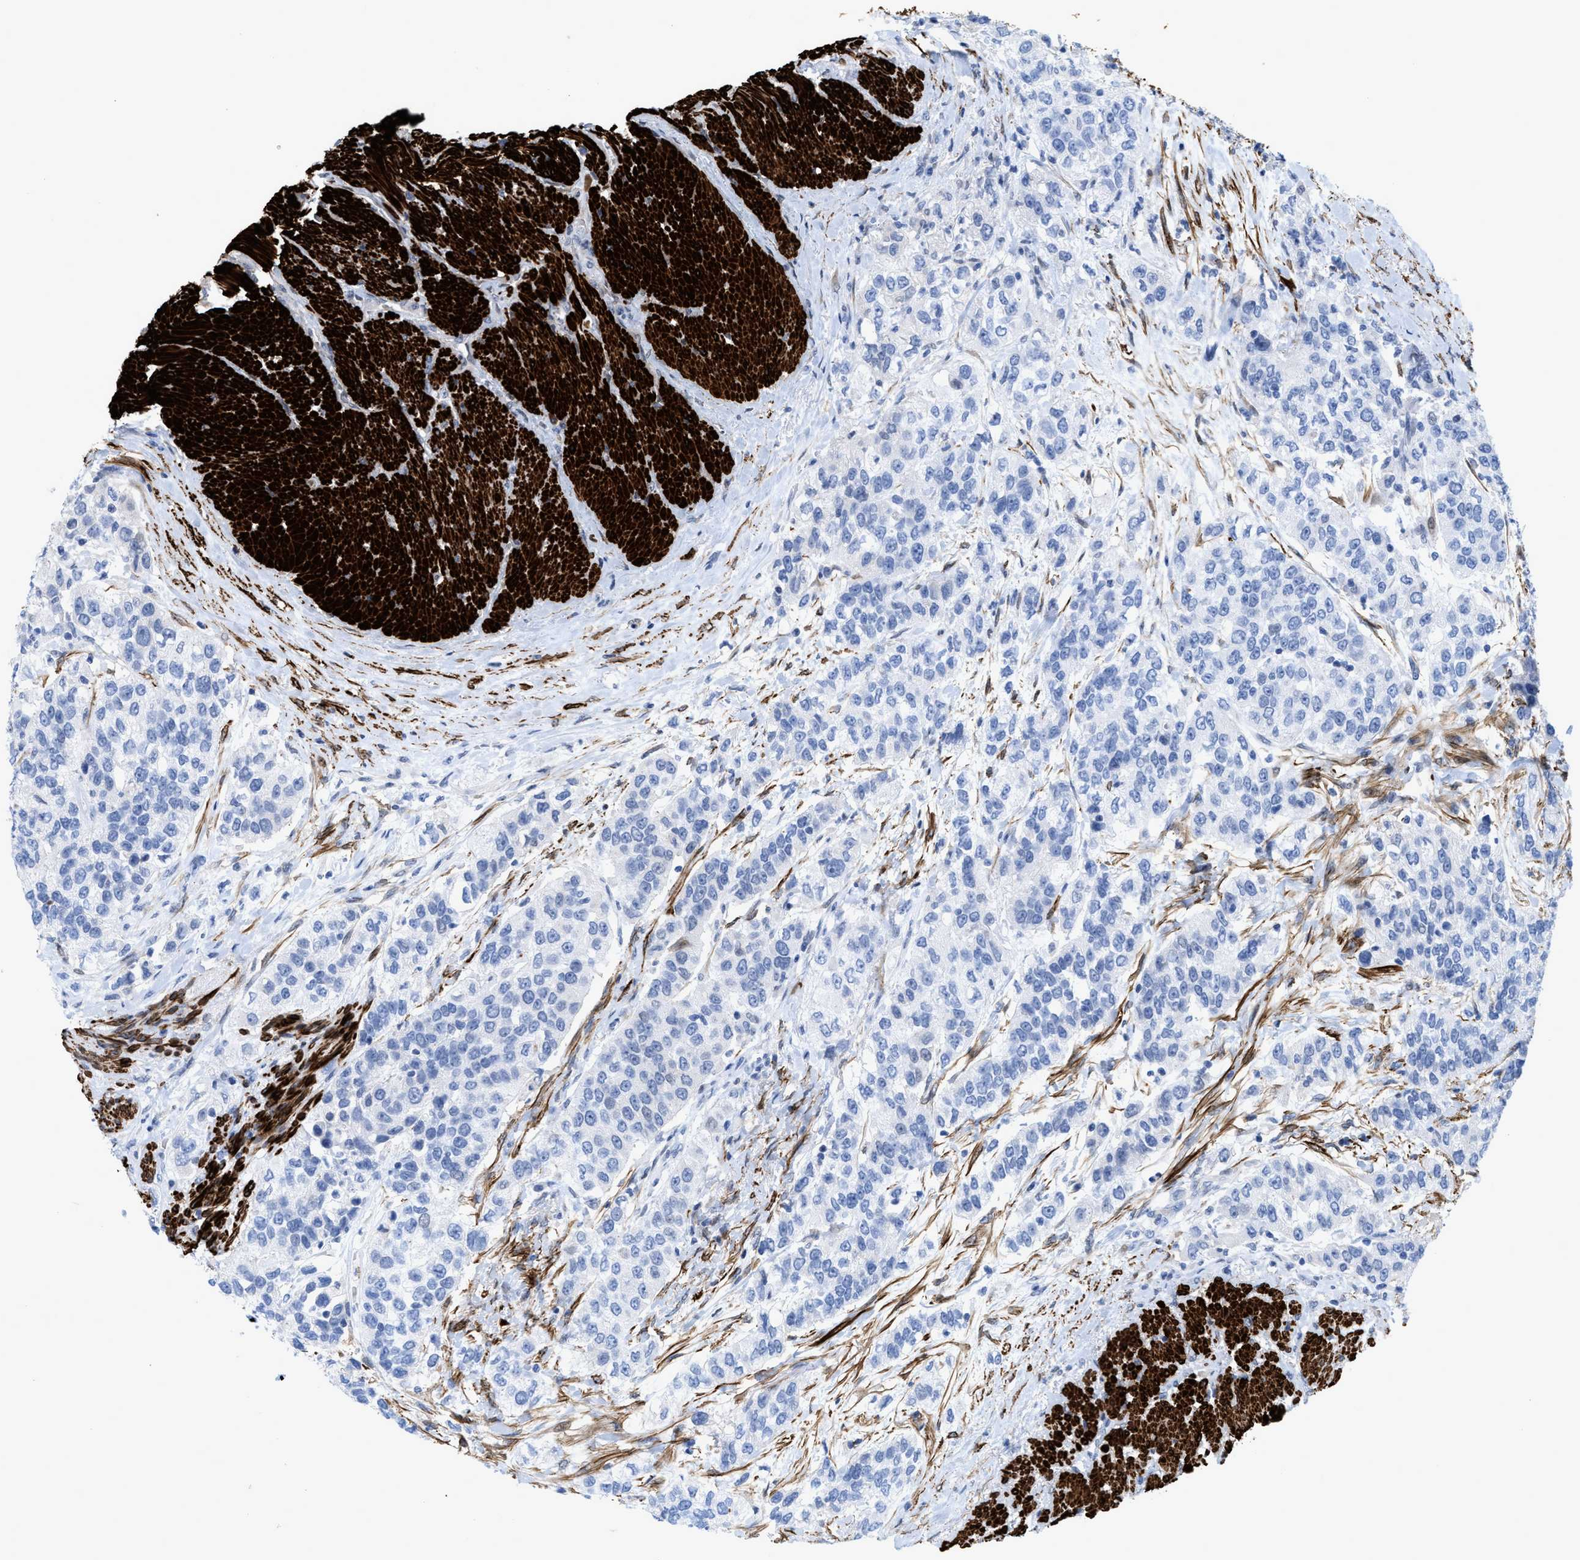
{"staining": {"intensity": "negative", "quantity": "none", "location": "none"}, "tissue": "urothelial cancer", "cell_type": "Tumor cells", "image_type": "cancer", "snomed": [{"axis": "morphology", "description": "Urothelial carcinoma, High grade"}, {"axis": "topography", "description": "Urinary bladder"}], "caption": "An immunohistochemistry (IHC) histopathology image of urothelial cancer is shown. There is no staining in tumor cells of urothelial cancer. (Immunohistochemistry (ihc), brightfield microscopy, high magnification).", "gene": "TAGLN", "patient": {"sex": "female", "age": 80}}